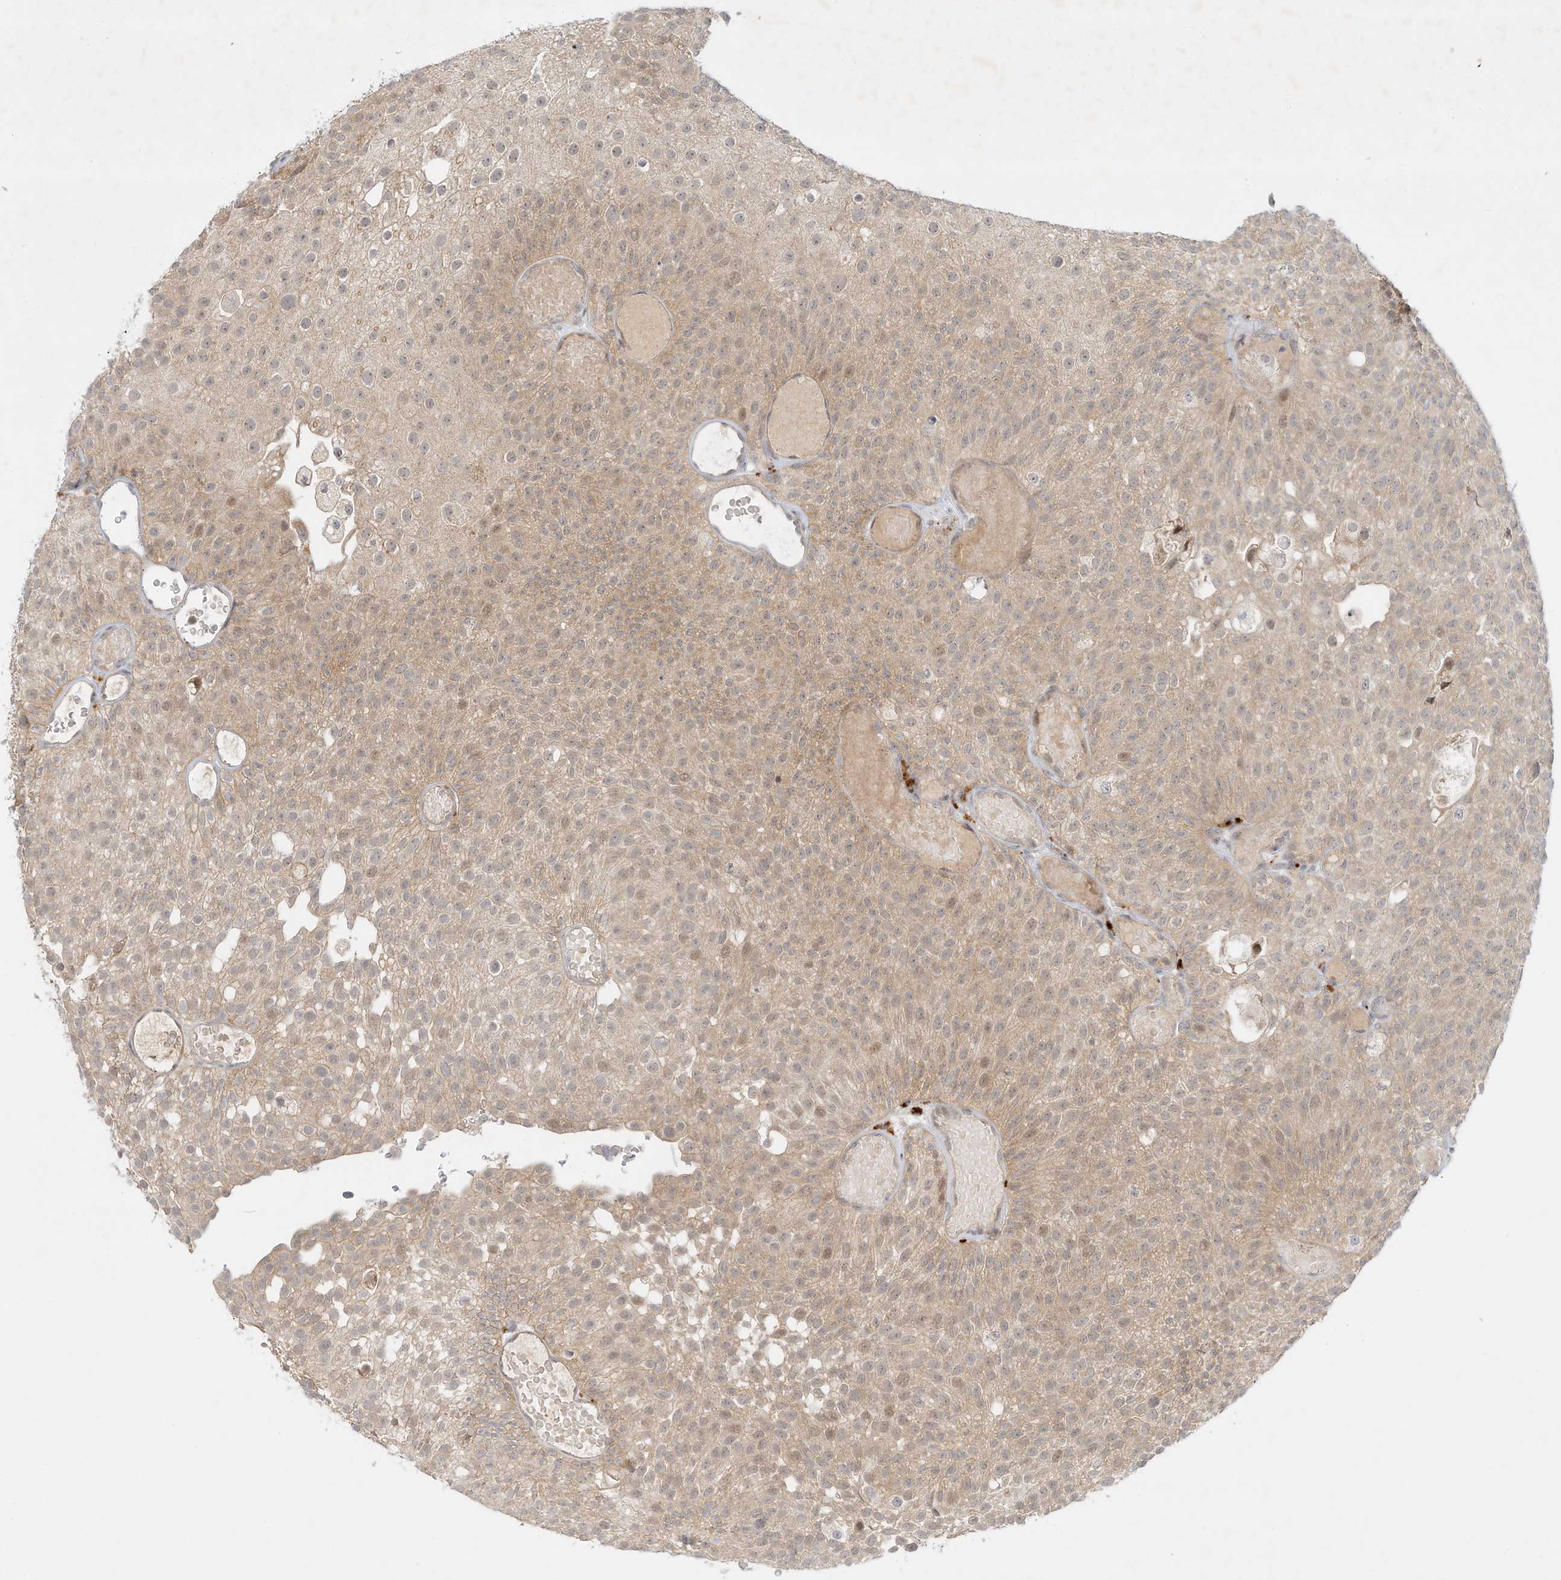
{"staining": {"intensity": "weak", "quantity": "25%-75%", "location": "cytoplasmic/membranous,nuclear"}, "tissue": "urothelial cancer", "cell_type": "Tumor cells", "image_type": "cancer", "snomed": [{"axis": "morphology", "description": "Urothelial carcinoma, Low grade"}, {"axis": "topography", "description": "Urinary bladder"}], "caption": "Low-grade urothelial carcinoma stained for a protein exhibits weak cytoplasmic/membranous and nuclear positivity in tumor cells.", "gene": "PAK6", "patient": {"sex": "male", "age": 78}}